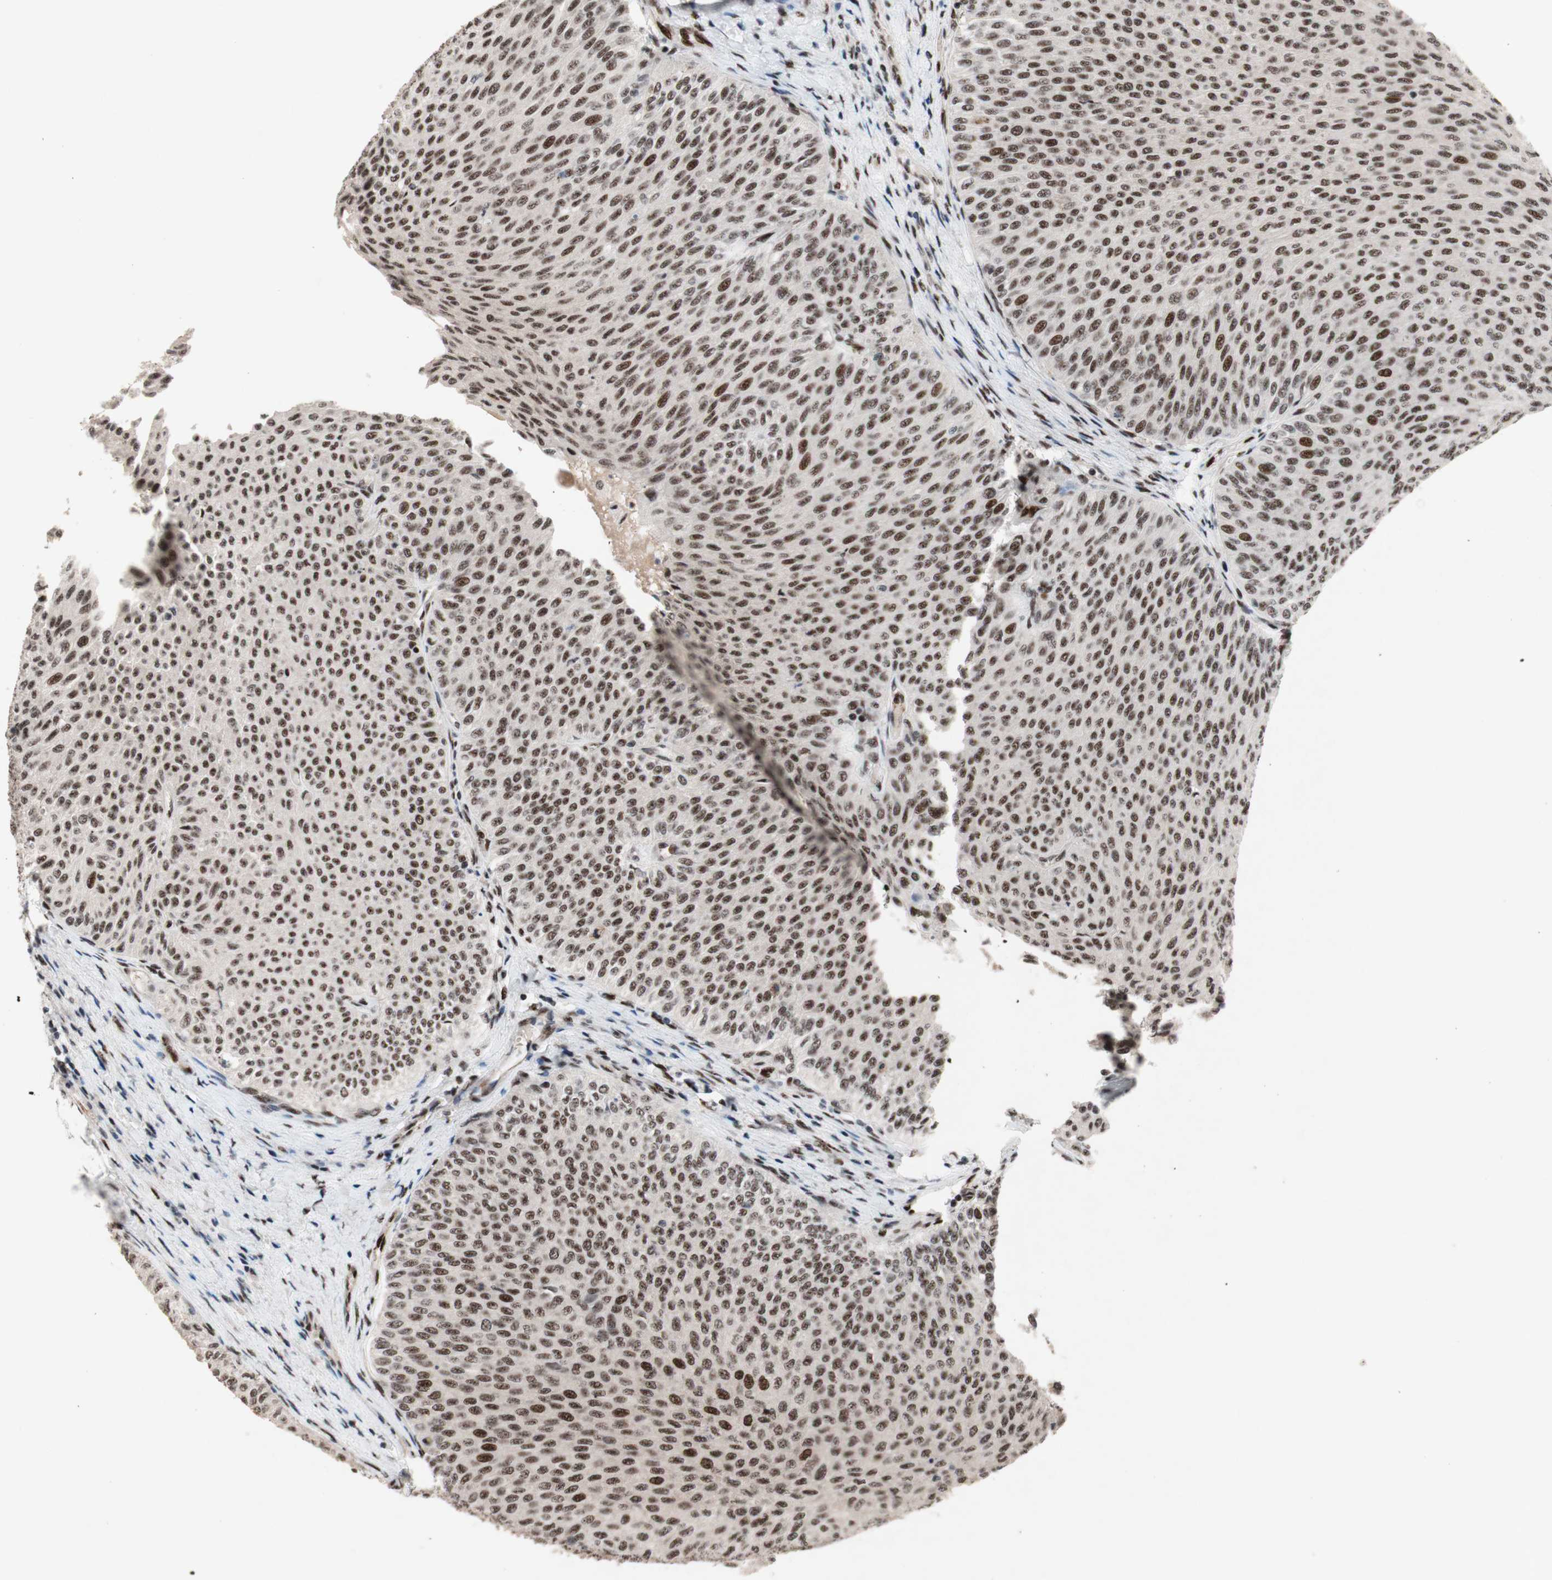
{"staining": {"intensity": "moderate", "quantity": ">75%", "location": "nuclear"}, "tissue": "urothelial cancer", "cell_type": "Tumor cells", "image_type": "cancer", "snomed": [{"axis": "morphology", "description": "Urothelial carcinoma, Low grade"}, {"axis": "topography", "description": "Urinary bladder"}], "caption": "High-power microscopy captured an IHC micrograph of urothelial cancer, revealing moderate nuclear positivity in about >75% of tumor cells.", "gene": "TLE1", "patient": {"sex": "male", "age": 78}}